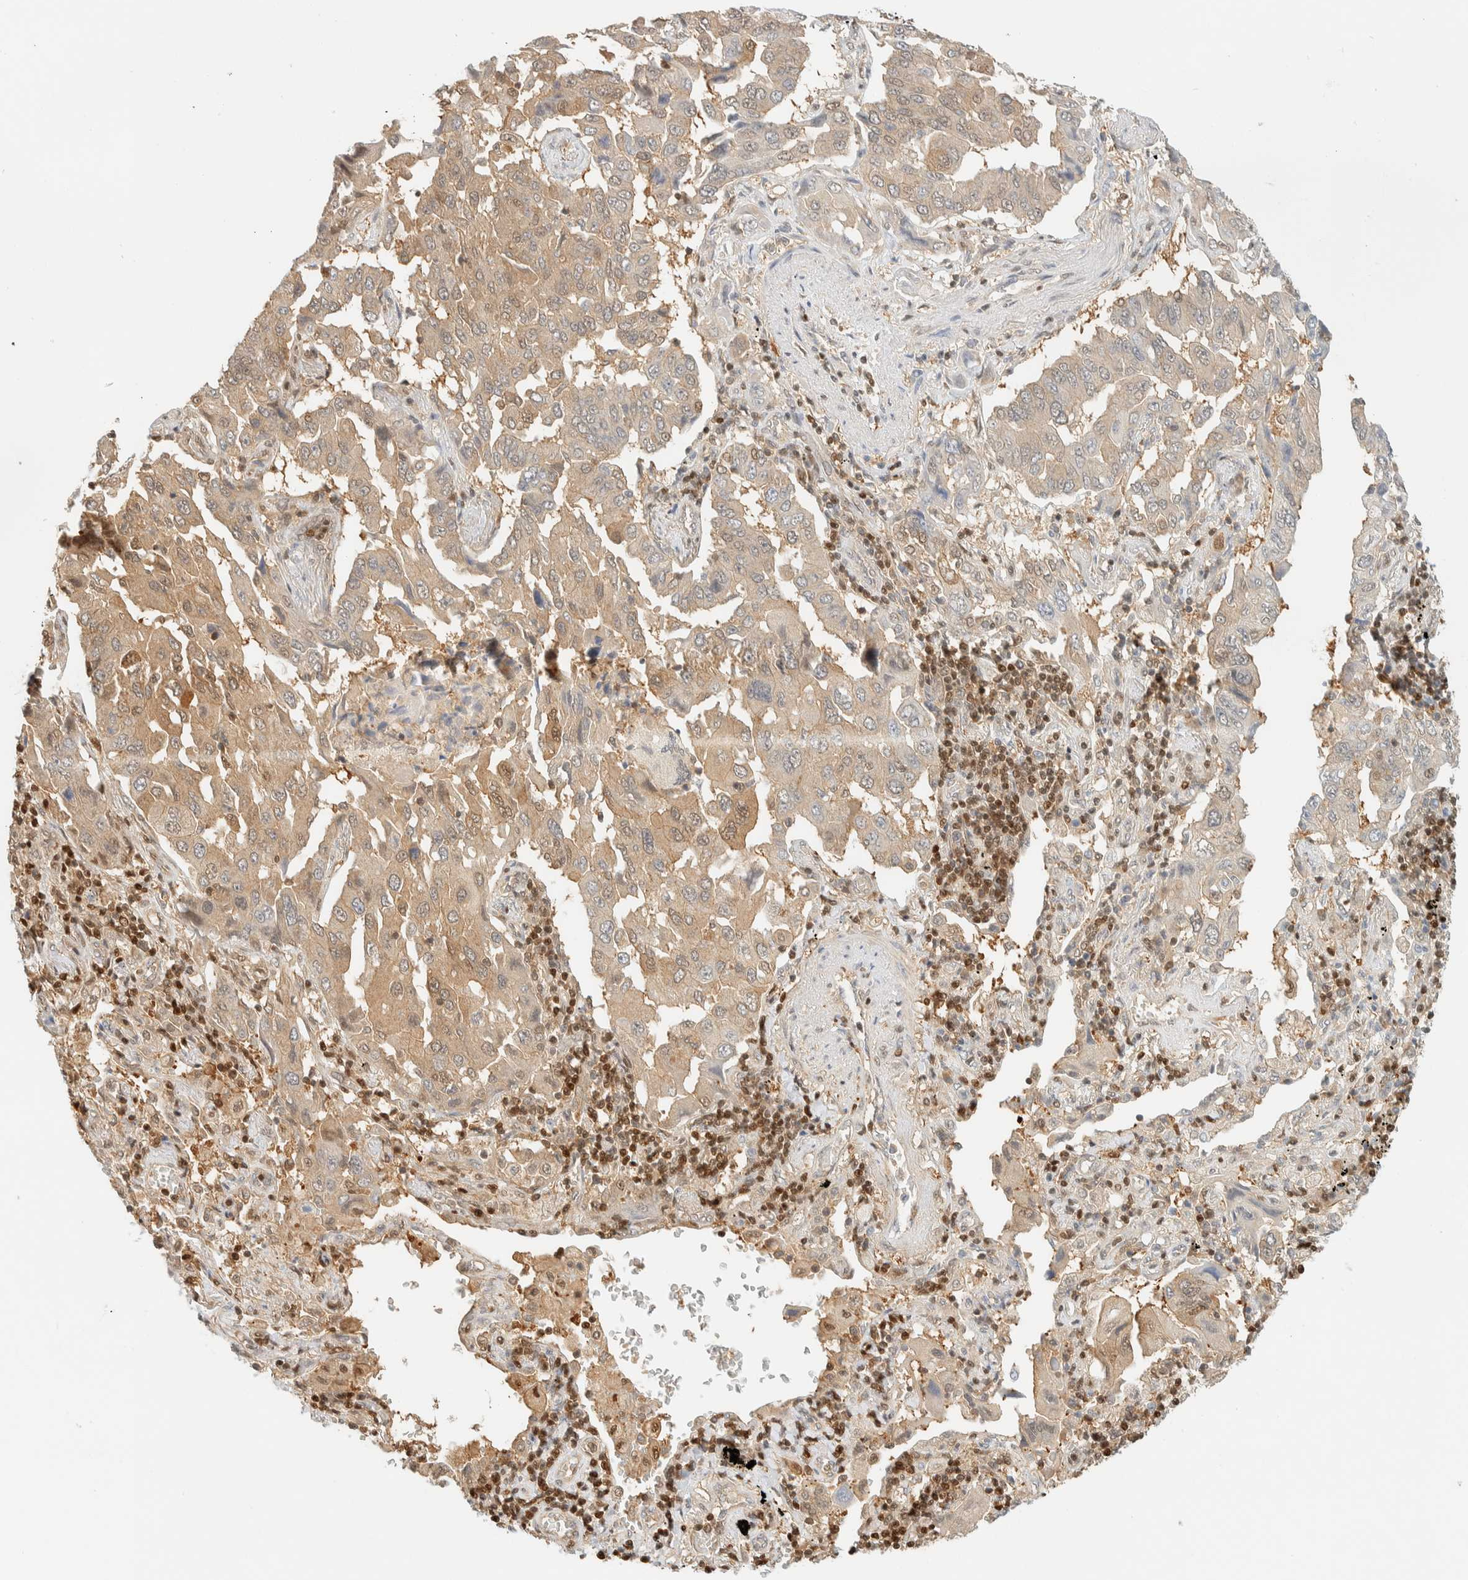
{"staining": {"intensity": "weak", "quantity": ">75%", "location": "cytoplasmic/membranous"}, "tissue": "lung cancer", "cell_type": "Tumor cells", "image_type": "cancer", "snomed": [{"axis": "morphology", "description": "Adenocarcinoma, NOS"}, {"axis": "topography", "description": "Lung"}], "caption": "An image of lung cancer stained for a protein shows weak cytoplasmic/membranous brown staining in tumor cells. The protein of interest is shown in brown color, while the nuclei are stained blue.", "gene": "ZBTB37", "patient": {"sex": "female", "age": 65}}